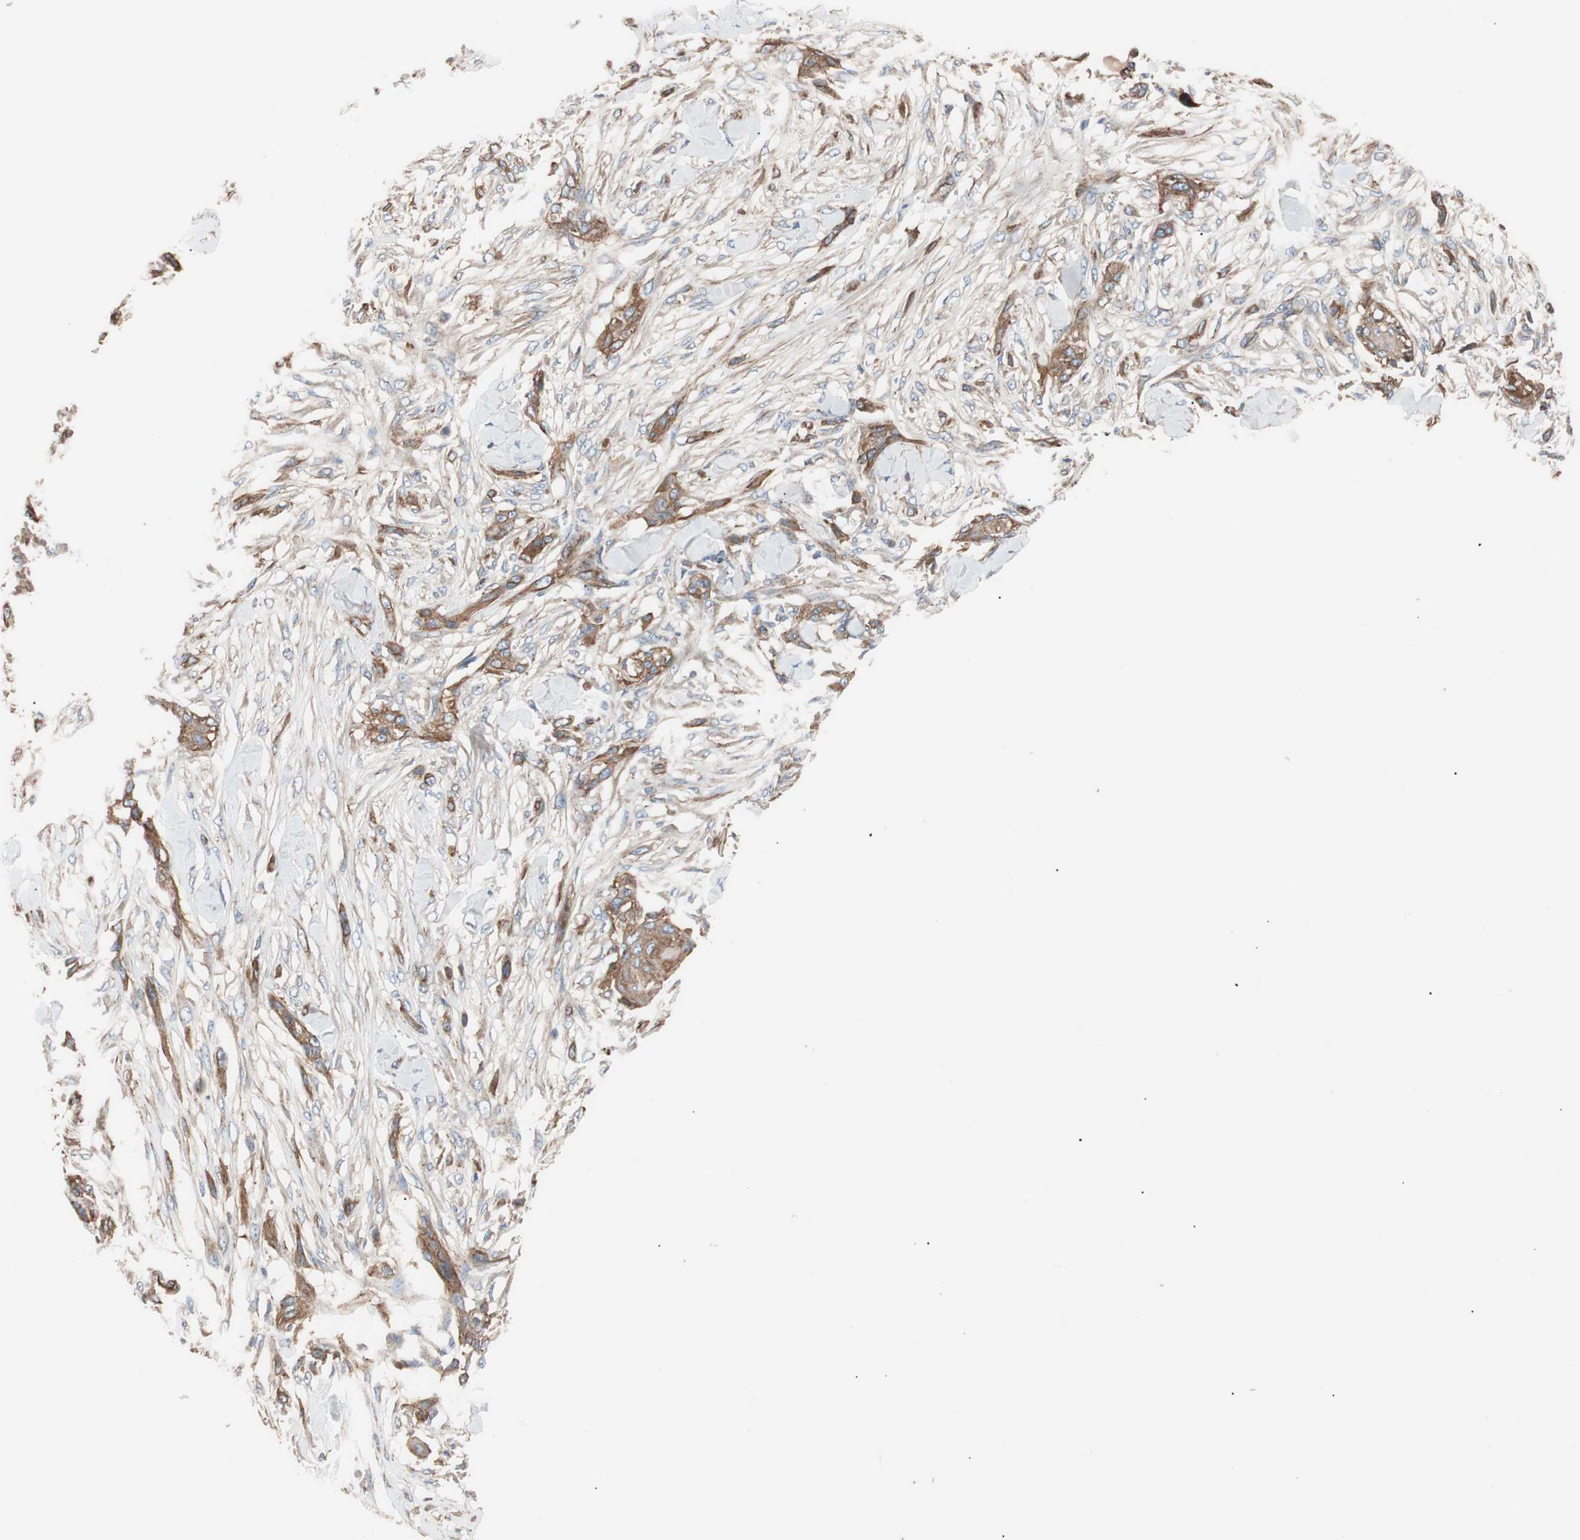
{"staining": {"intensity": "moderate", "quantity": "<25%", "location": "cytoplasmic/membranous"}, "tissue": "skin cancer", "cell_type": "Tumor cells", "image_type": "cancer", "snomed": [{"axis": "morphology", "description": "Squamous cell carcinoma, NOS"}, {"axis": "topography", "description": "Skin"}], "caption": "Immunohistochemistry image of neoplastic tissue: skin squamous cell carcinoma stained using immunohistochemistry shows low levels of moderate protein expression localized specifically in the cytoplasmic/membranous of tumor cells, appearing as a cytoplasmic/membranous brown color.", "gene": "SPINT1", "patient": {"sex": "female", "age": 59}}